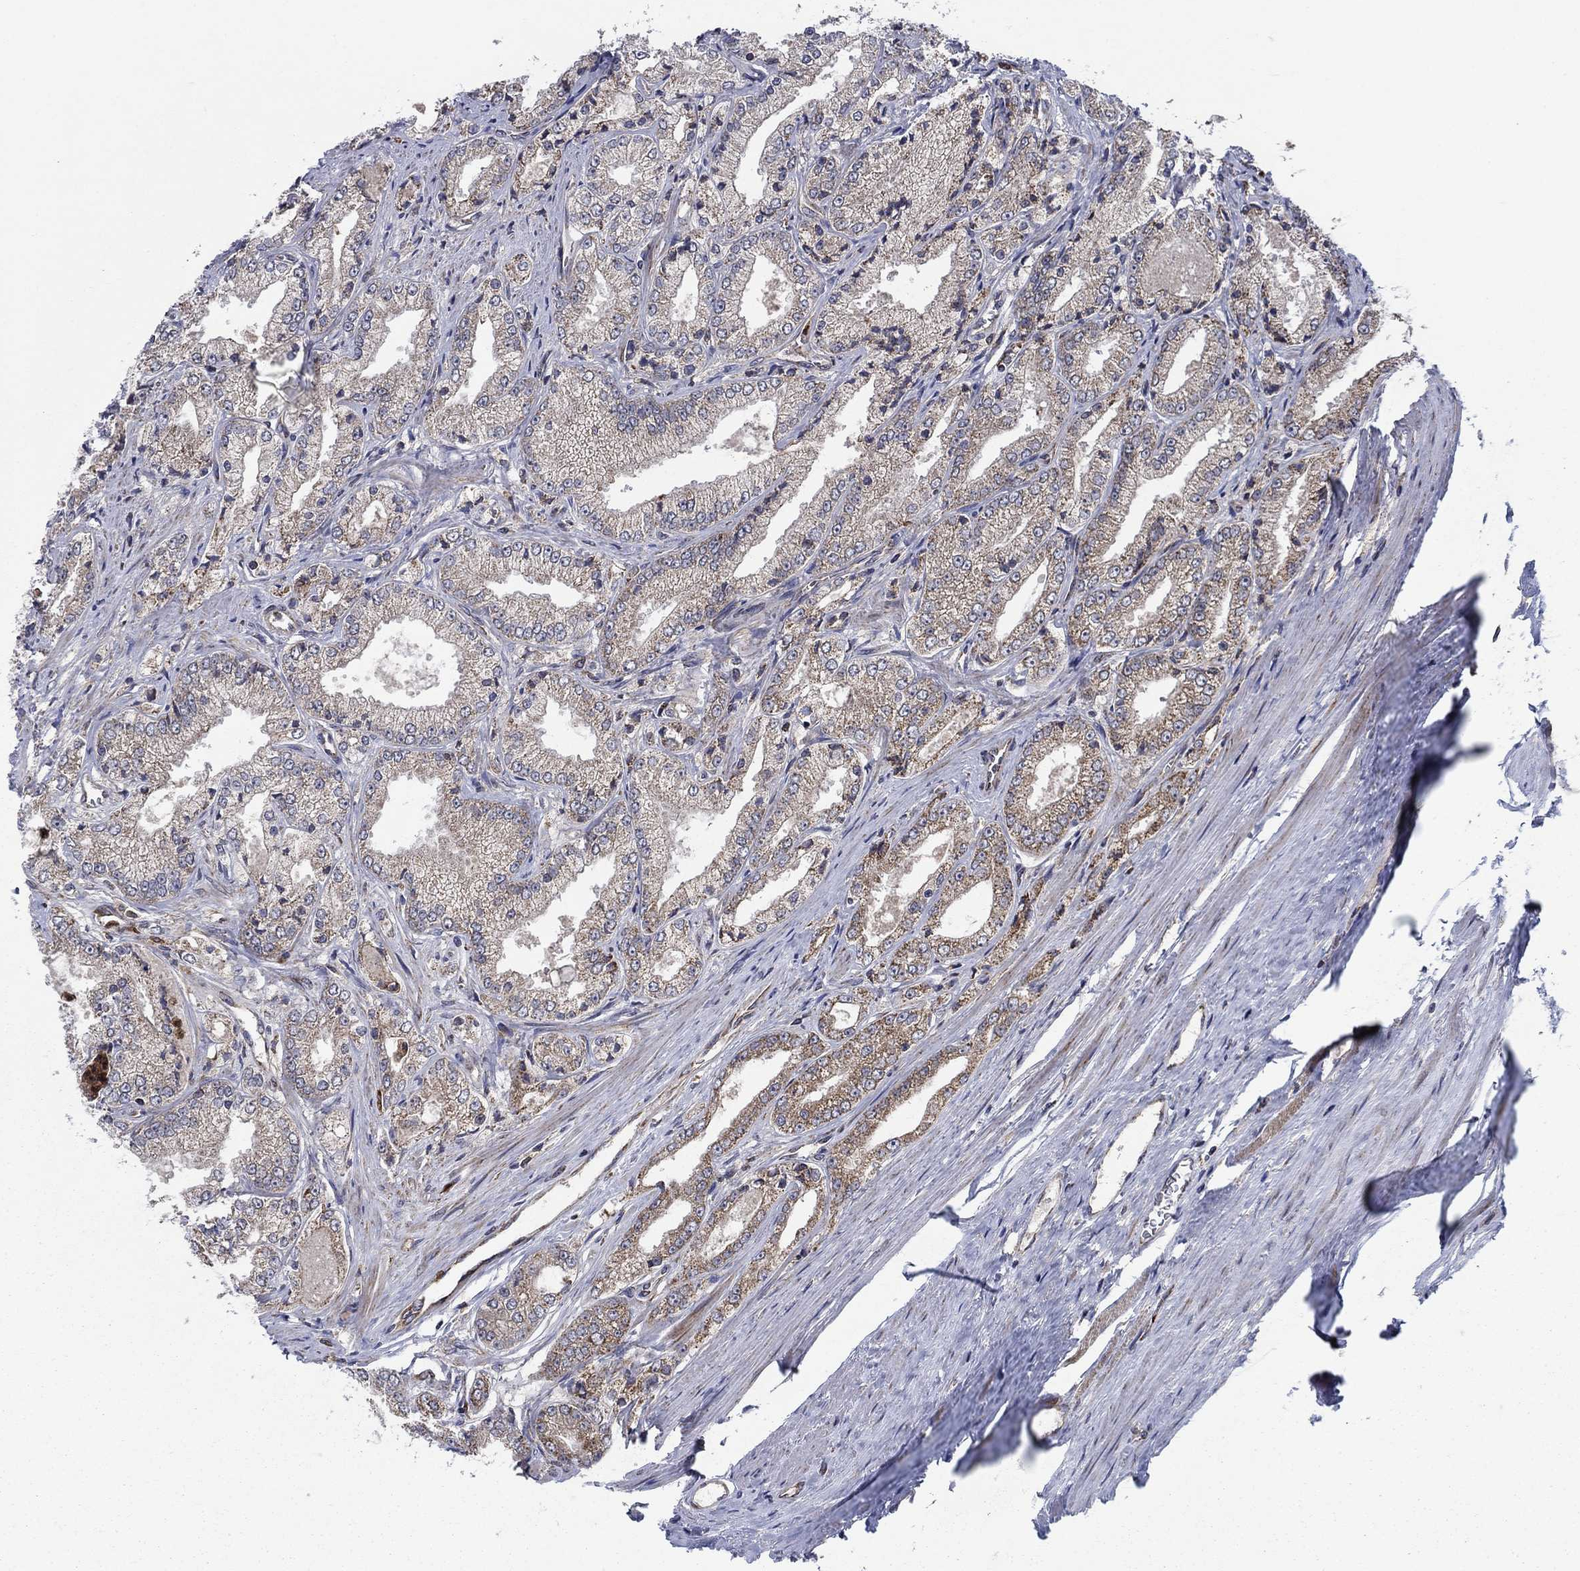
{"staining": {"intensity": "moderate", "quantity": "<25%", "location": "cytoplasmic/membranous"}, "tissue": "prostate cancer", "cell_type": "Tumor cells", "image_type": "cancer", "snomed": [{"axis": "morphology", "description": "Adenocarcinoma, NOS"}, {"axis": "morphology", "description": "Adenocarcinoma, High grade"}, {"axis": "topography", "description": "Prostate"}], "caption": "High-magnification brightfield microscopy of prostate cancer stained with DAB (3,3'-diaminobenzidine) (brown) and counterstained with hematoxylin (blue). tumor cells exhibit moderate cytoplasmic/membranous staining is identified in approximately<25% of cells.", "gene": "RNF19B", "patient": {"sex": "male", "age": 70}}